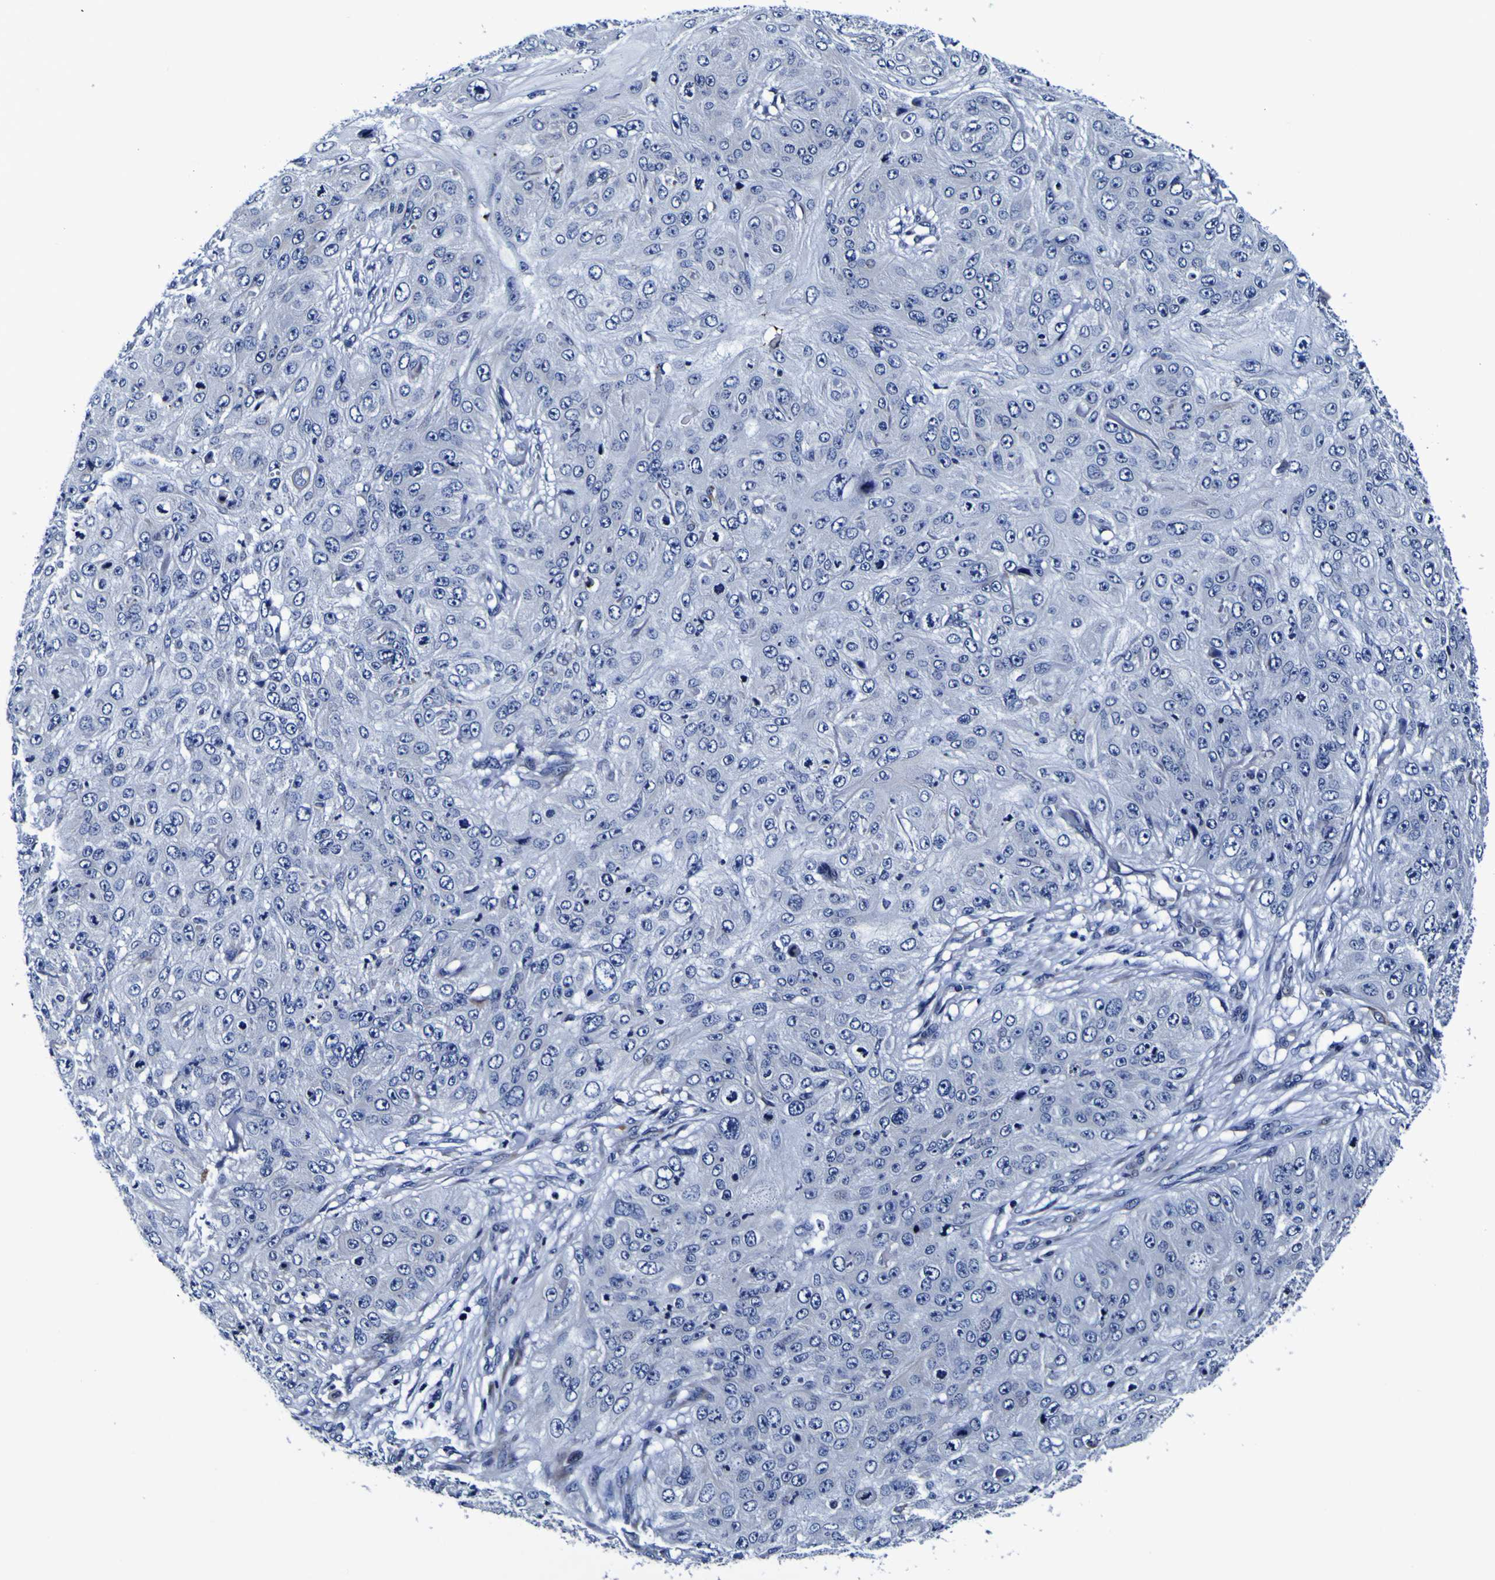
{"staining": {"intensity": "negative", "quantity": "none", "location": "none"}, "tissue": "skin cancer", "cell_type": "Tumor cells", "image_type": "cancer", "snomed": [{"axis": "morphology", "description": "Squamous cell carcinoma, NOS"}, {"axis": "topography", "description": "Skin"}], "caption": "Photomicrograph shows no protein staining in tumor cells of squamous cell carcinoma (skin) tissue.", "gene": "PDLIM4", "patient": {"sex": "female", "age": 80}}